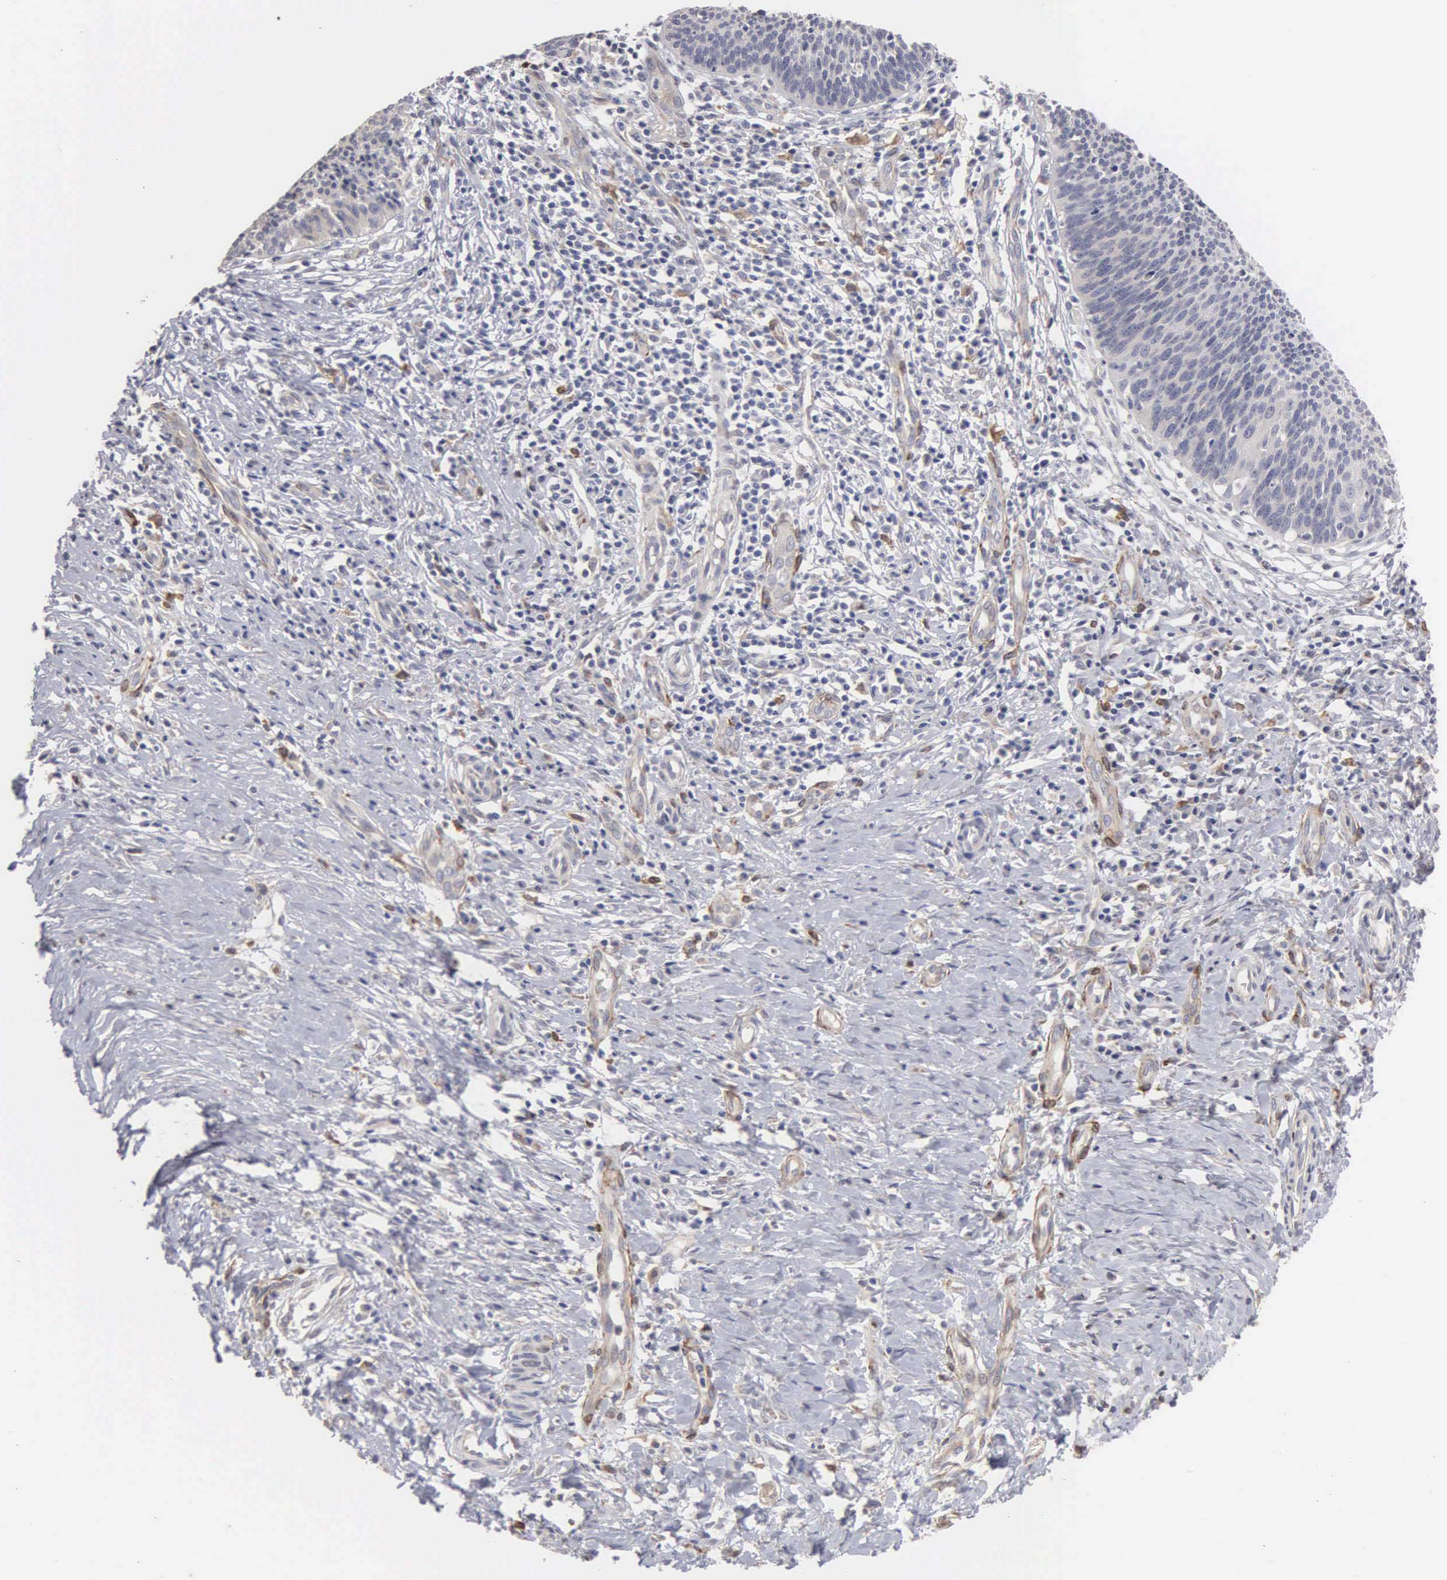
{"staining": {"intensity": "moderate", "quantity": "25%-75%", "location": "cytoplasmic/membranous"}, "tissue": "cervical cancer", "cell_type": "Tumor cells", "image_type": "cancer", "snomed": [{"axis": "morphology", "description": "Squamous cell carcinoma, NOS"}, {"axis": "topography", "description": "Cervix"}], "caption": "Protein staining reveals moderate cytoplasmic/membranous expression in approximately 25%-75% of tumor cells in cervical squamous cell carcinoma.", "gene": "LIN52", "patient": {"sex": "female", "age": 41}}